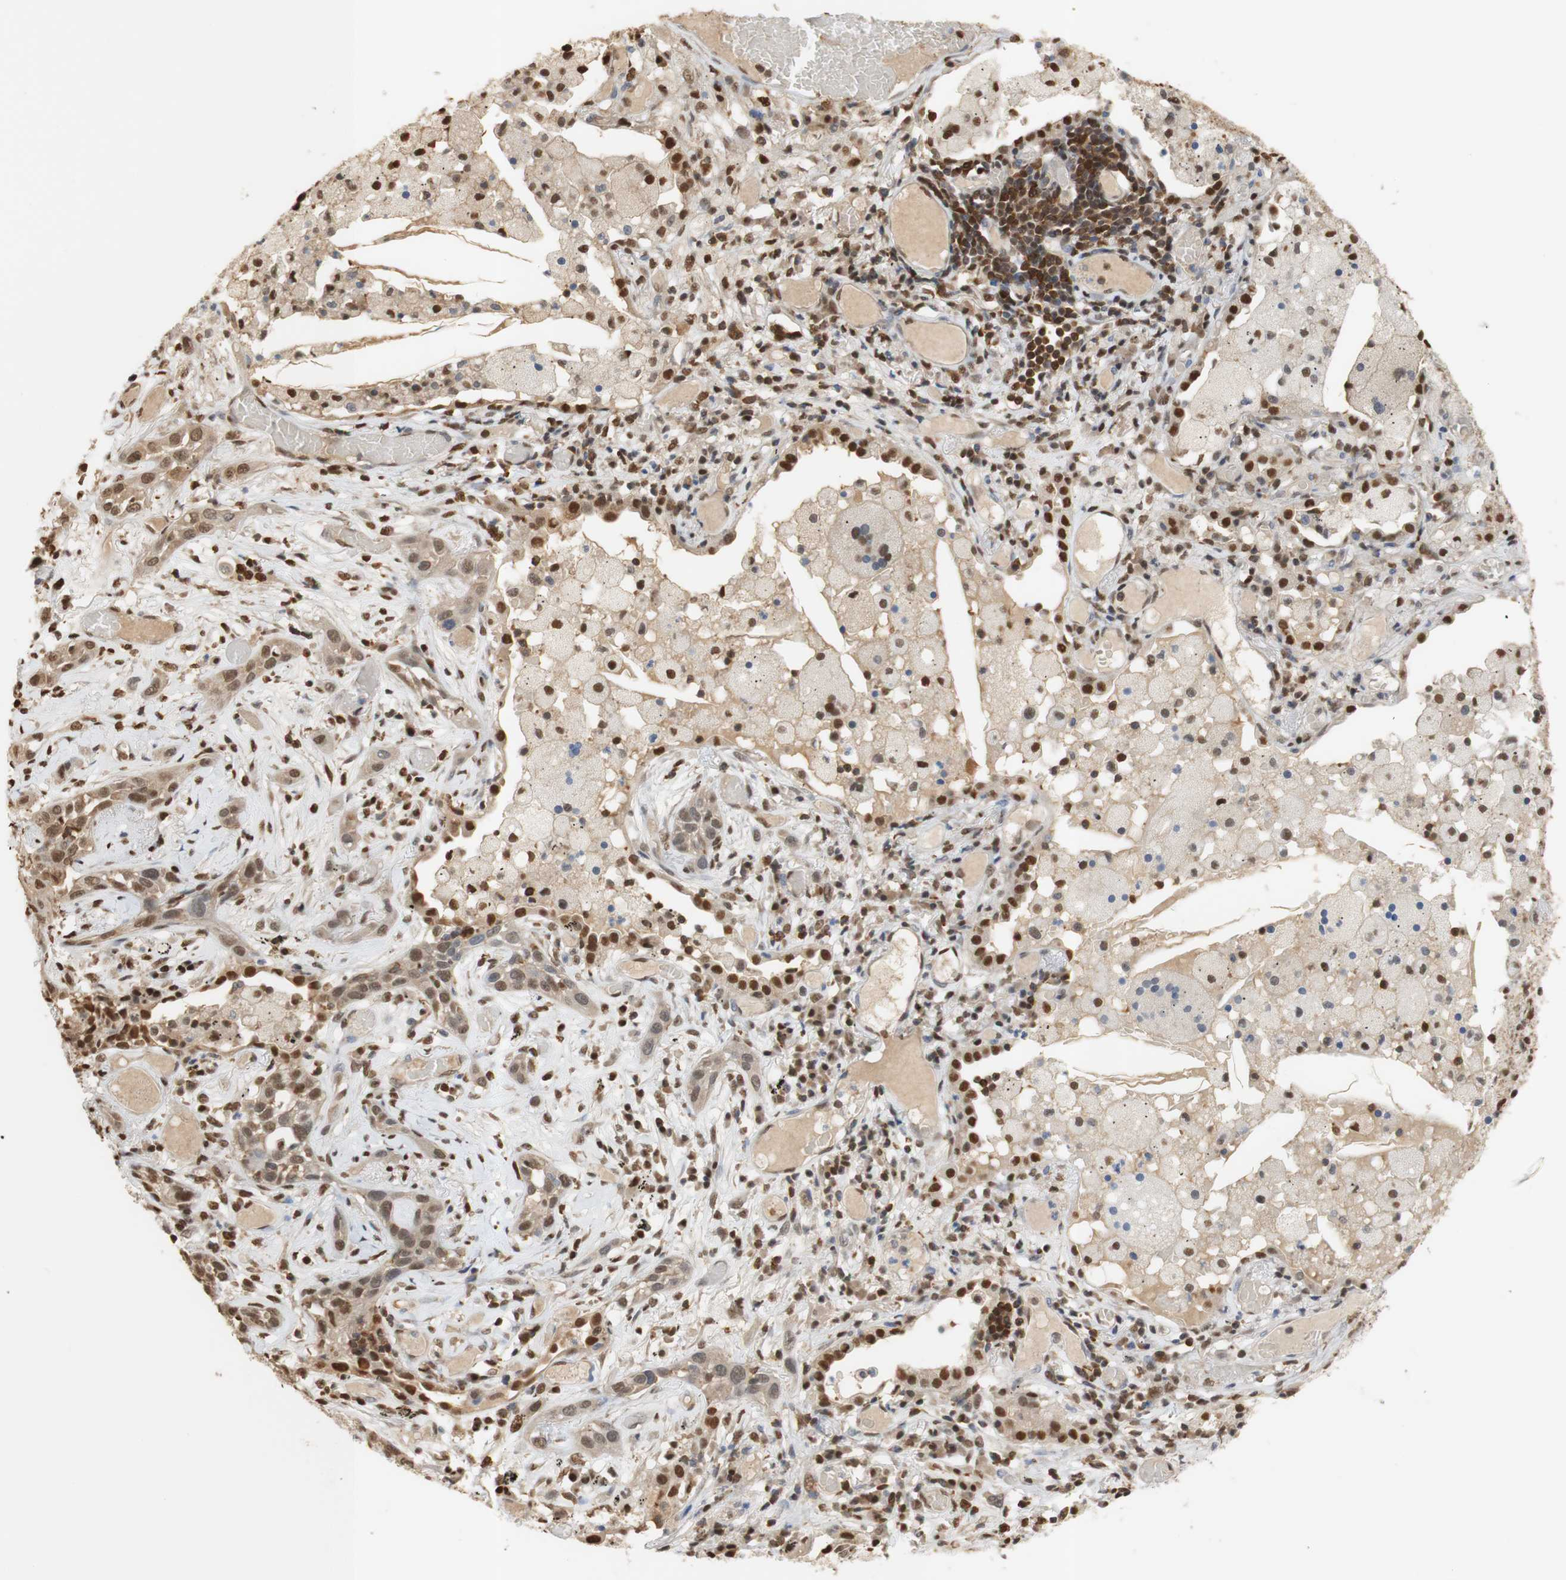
{"staining": {"intensity": "moderate", "quantity": ">75%", "location": "cytoplasmic/membranous,nuclear"}, "tissue": "lung cancer", "cell_type": "Tumor cells", "image_type": "cancer", "snomed": [{"axis": "morphology", "description": "Squamous cell carcinoma, NOS"}, {"axis": "topography", "description": "Lung"}], "caption": "Squamous cell carcinoma (lung) tissue reveals moderate cytoplasmic/membranous and nuclear staining in approximately >75% of tumor cells (IHC, brightfield microscopy, high magnification).", "gene": "NAP1L4", "patient": {"sex": "male", "age": 71}}